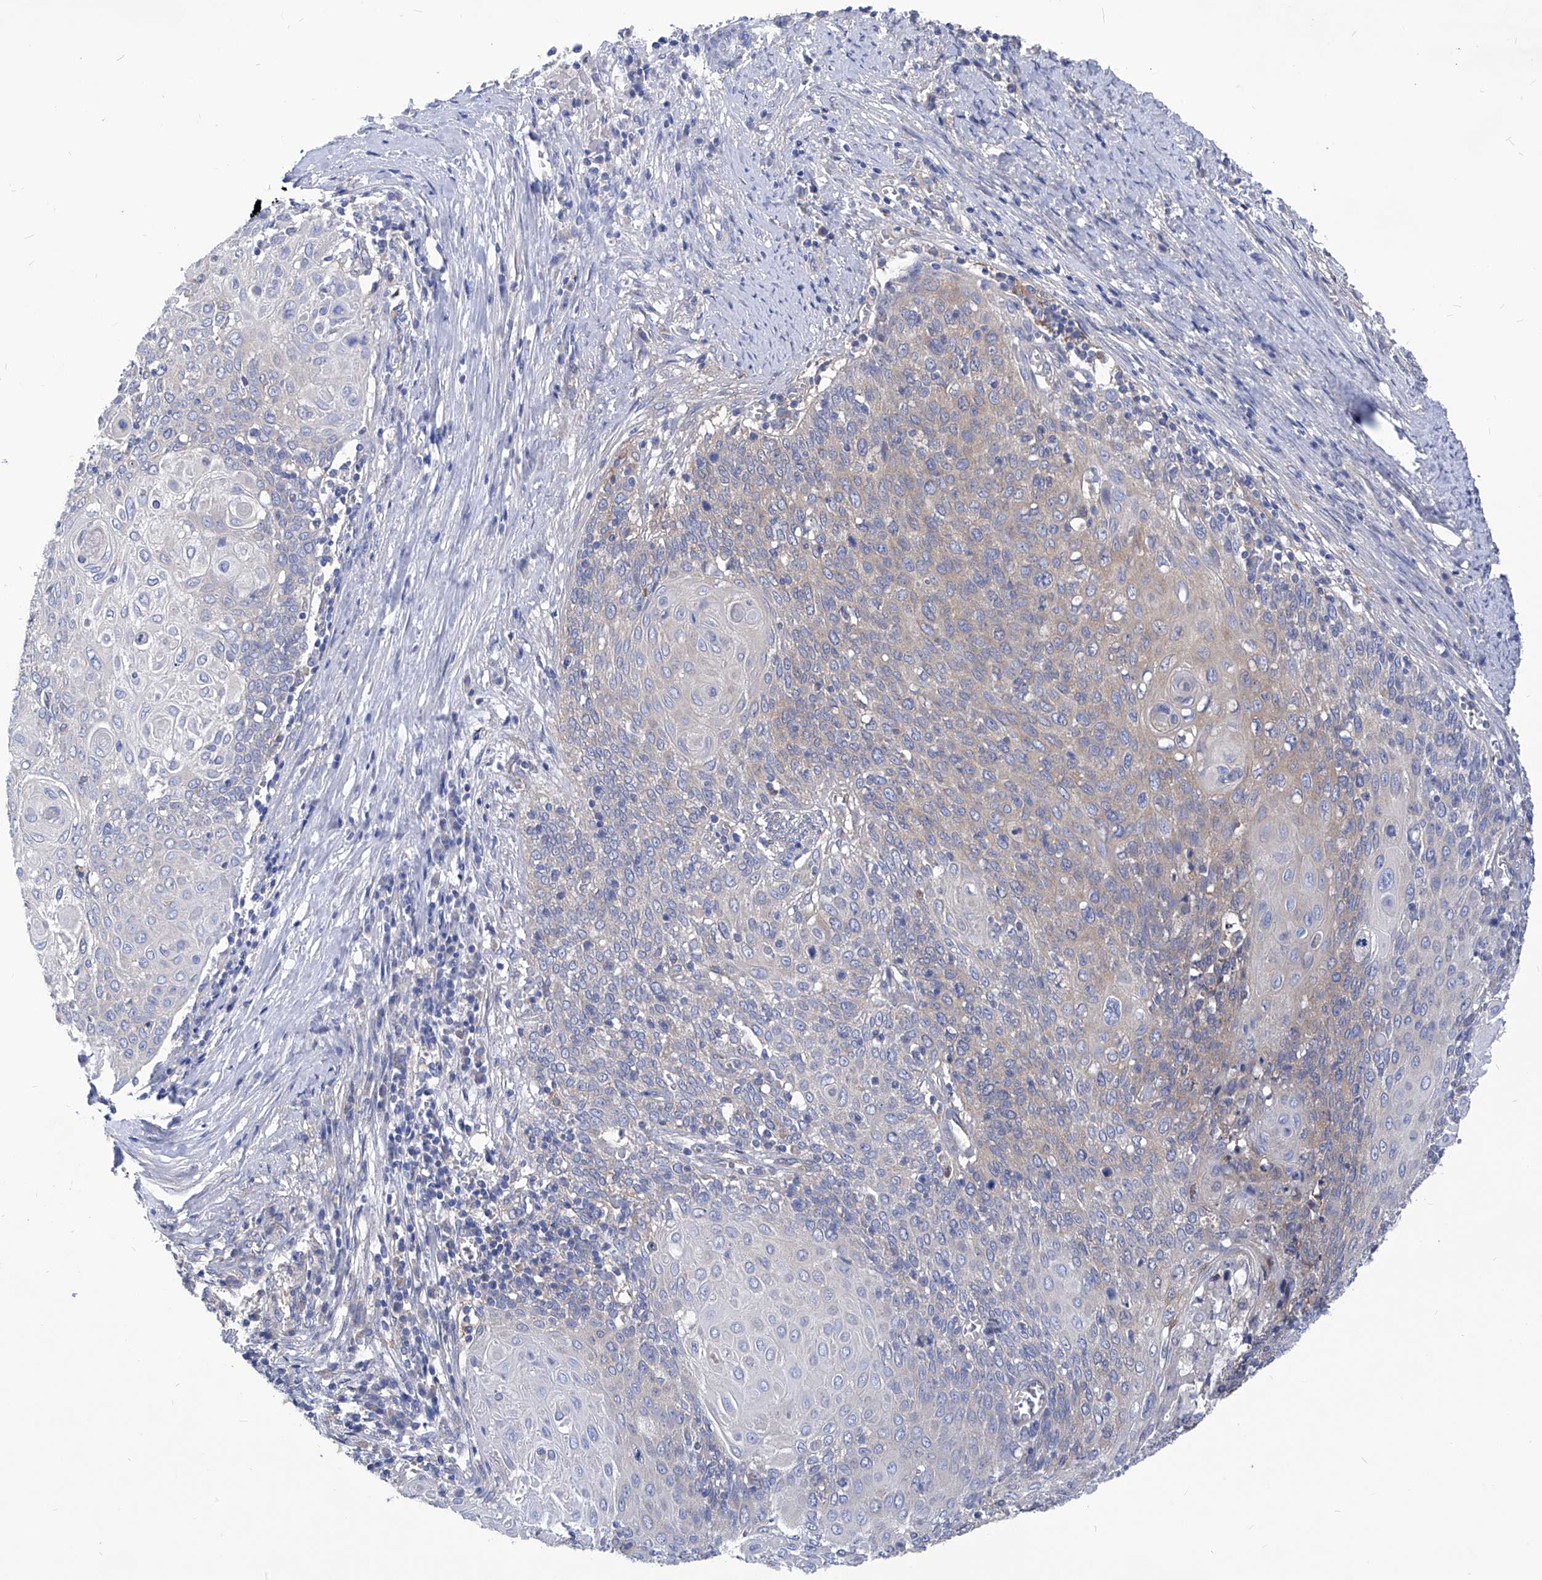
{"staining": {"intensity": "weak", "quantity": "<25%", "location": "cytoplasmic/membranous"}, "tissue": "cervical cancer", "cell_type": "Tumor cells", "image_type": "cancer", "snomed": [{"axis": "morphology", "description": "Squamous cell carcinoma, NOS"}, {"axis": "topography", "description": "Cervix"}], "caption": "This is an immunohistochemistry histopathology image of cervical squamous cell carcinoma. There is no positivity in tumor cells.", "gene": "XPNPEP1", "patient": {"sex": "female", "age": 39}}